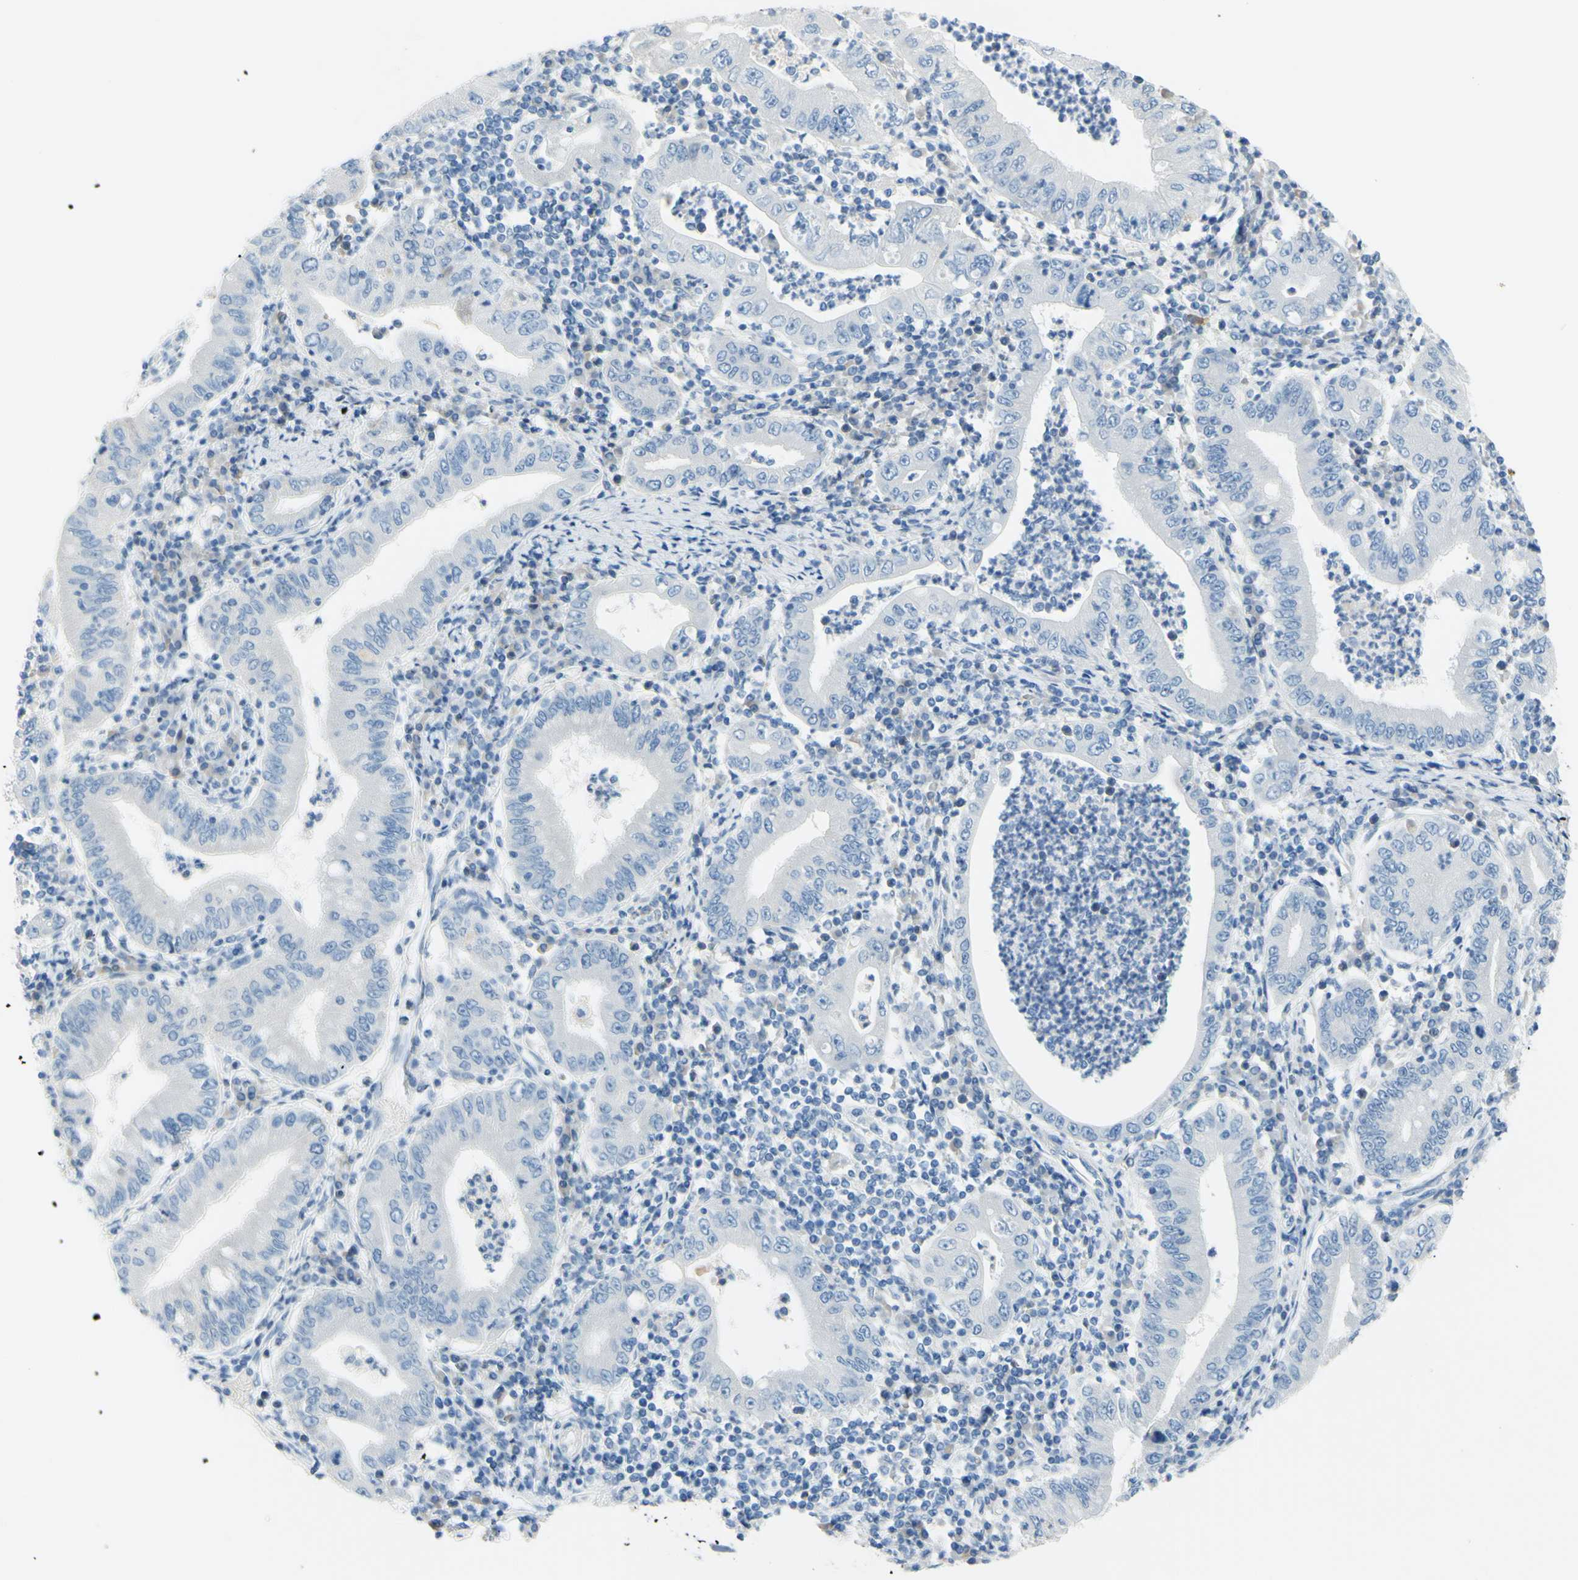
{"staining": {"intensity": "negative", "quantity": "none", "location": "none"}, "tissue": "stomach cancer", "cell_type": "Tumor cells", "image_type": "cancer", "snomed": [{"axis": "morphology", "description": "Normal tissue, NOS"}, {"axis": "morphology", "description": "Adenocarcinoma, NOS"}, {"axis": "topography", "description": "Esophagus"}, {"axis": "topography", "description": "Stomach, upper"}, {"axis": "topography", "description": "Peripheral nerve tissue"}], "caption": "This is a micrograph of immunohistochemistry (IHC) staining of stomach cancer, which shows no expression in tumor cells.", "gene": "DCT", "patient": {"sex": "male", "age": 62}}